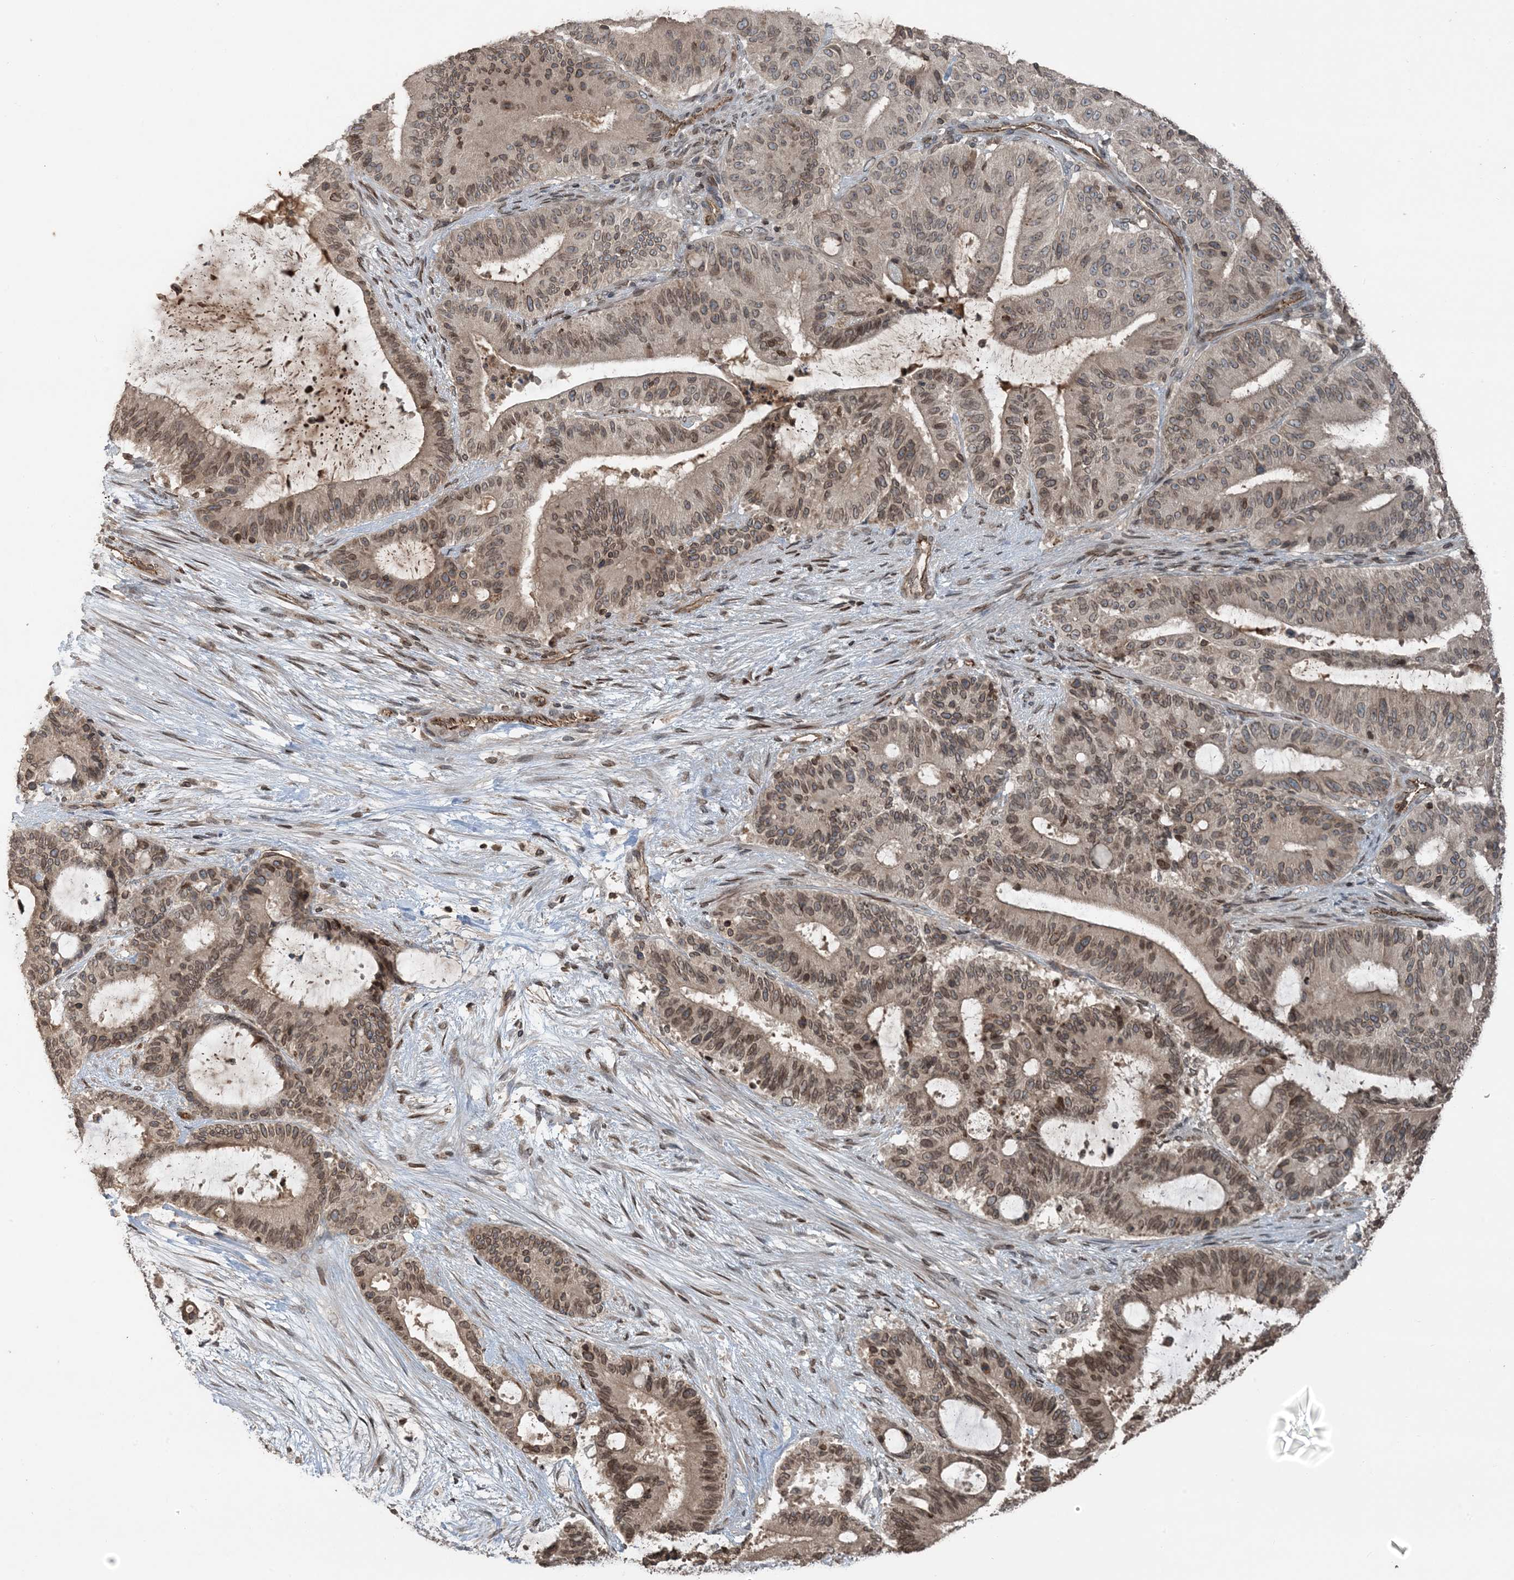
{"staining": {"intensity": "moderate", "quantity": ">75%", "location": "cytoplasmic/membranous,nuclear"}, "tissue": "liver cancer", "cell_type": "Tumor cells", "image_type": "cancer", "snomed": [{"axis": "morphology", "description": "Normal tissue, NOS"}, {"axis": "morphology", "description": "Cholangiocarcinoma"}, {"axis": "topography", "description": "Liver"}, {"axis": "topography", "description": "Peripheral nerve tissue"}], "caption": "IHC (DAB) staining of liver cancer (cholangiocarcinoma) shows moderate cytoplasmic/membranous and nuclear protein positivity in about >75% of tumor cells.", "gene": "ZFAND2B", "patient": {"sex": "female", "age": 73}}